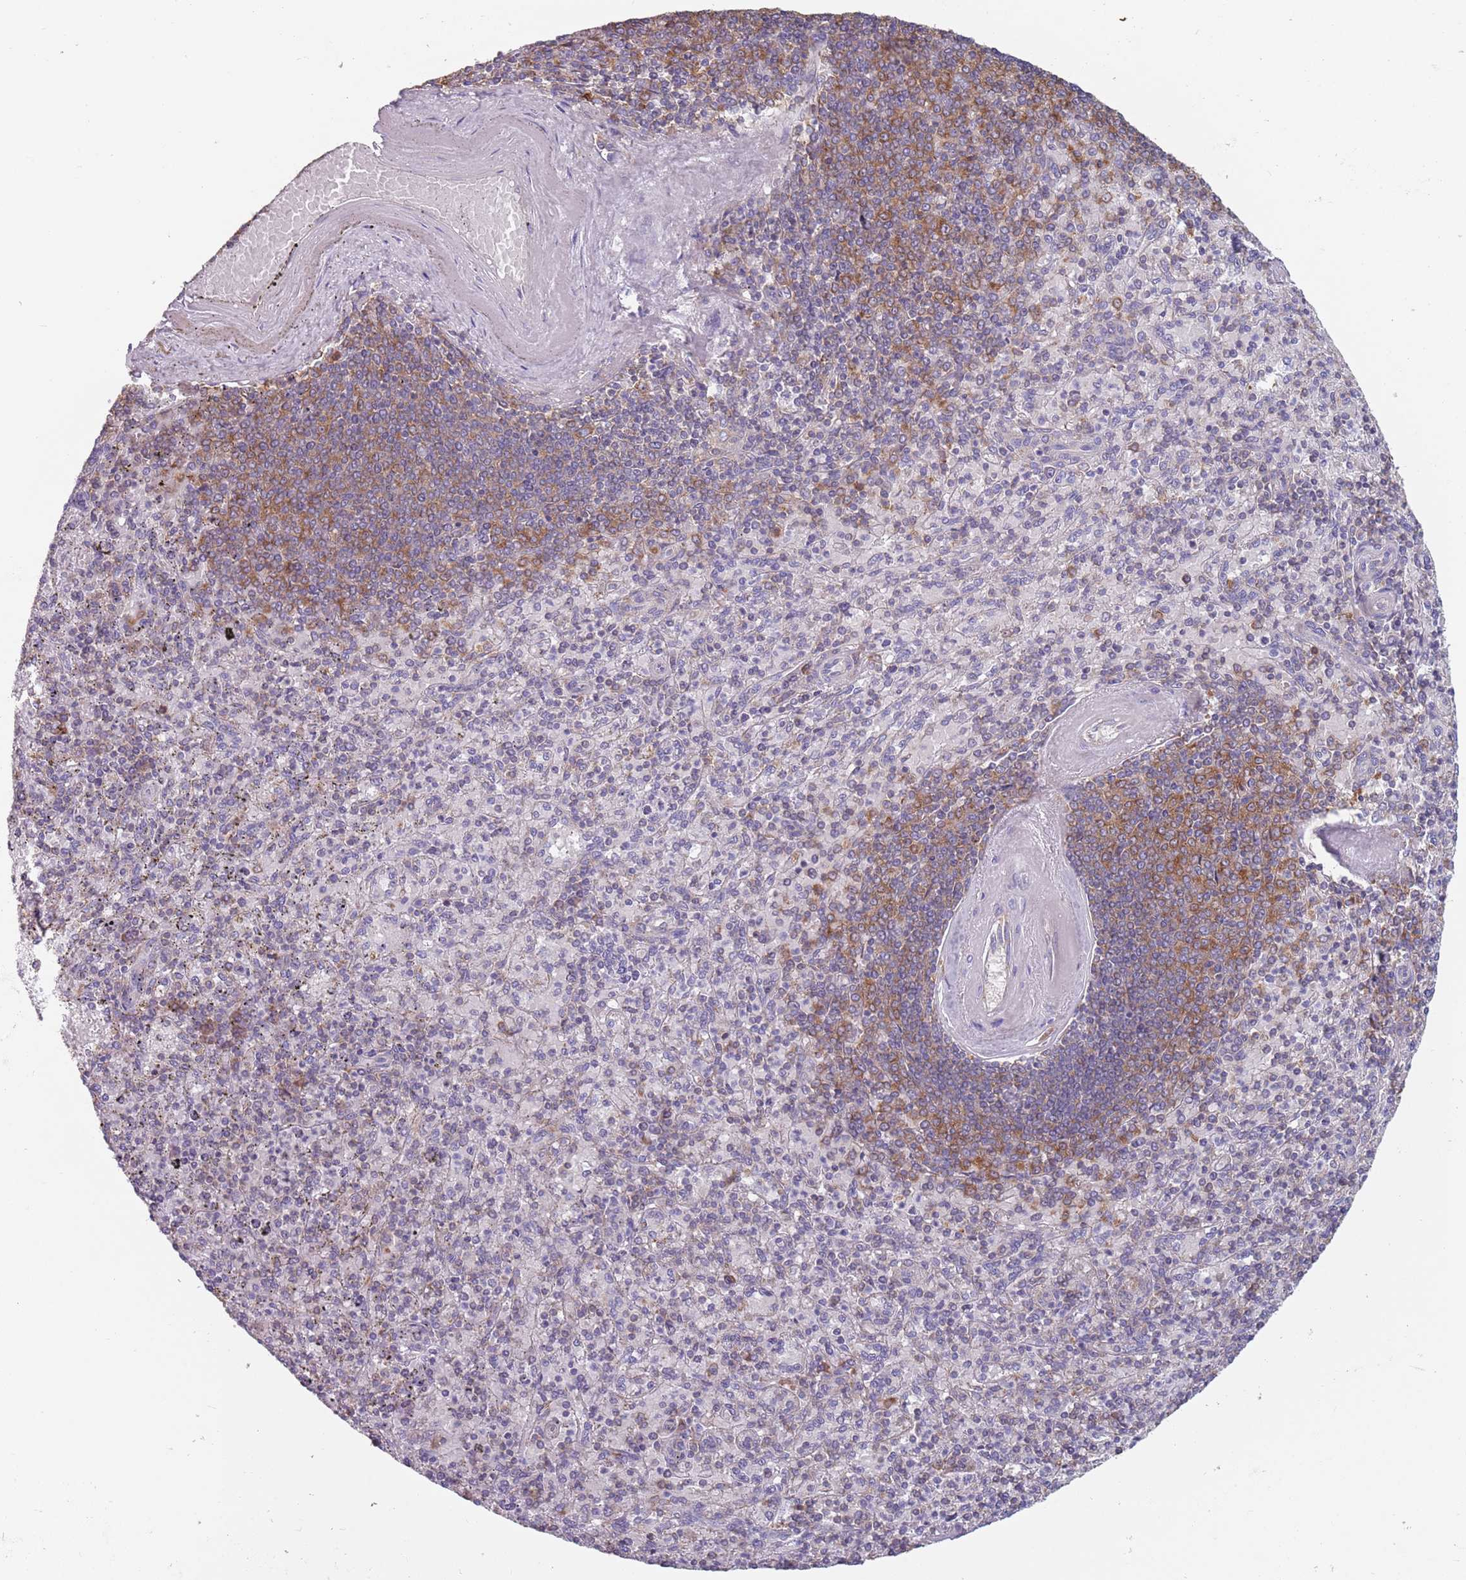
{"staining": {"intensity": "moderate", "quantity": "<25%", "location": "cytoplasmic/membranous"}, "tissue": "spleen", "cell_type": "Cells in red pulp", "image_type": "normal", "snomed": [{"axis": "morphology", "description": "Normal tissue, NOS"}, {"axis": "topography", "description": "Spleen"}], "caption": "IHC (DAB (3,3'-diaminobenzidine)) staining of unremarkable spleen exhibits moderate cytoplasmic/membranous protein positivity in about <25% of cells in red pulp. The staining was performed using DAB (3,3'-diaminobenzidine), with brown indicating positive protein expression. Nuclei are stained blue with hematoxylin.", "gene": "RPL17", "patient": {"sex": "male", "age": 82}}